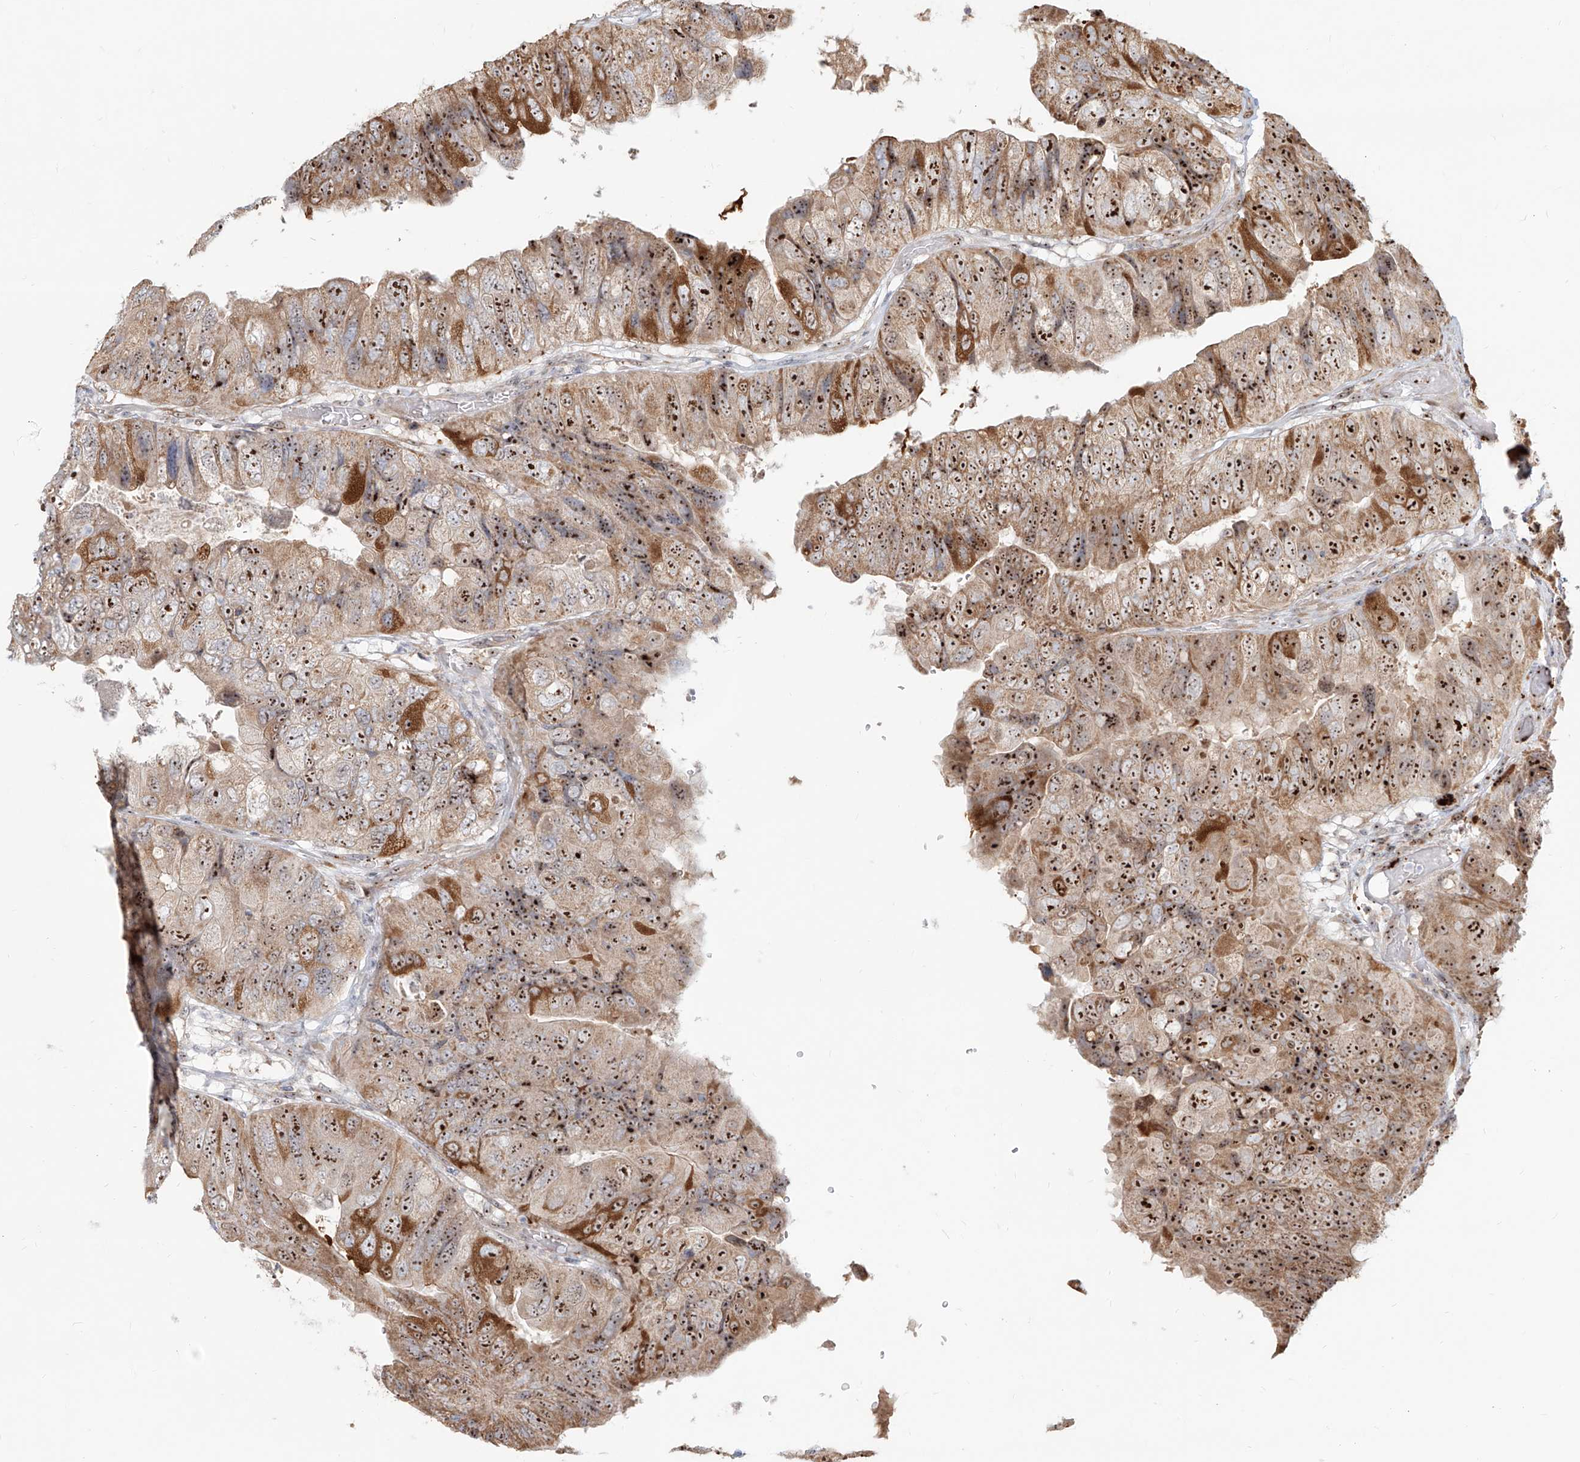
{"staining": {"intensity": "strong", "quantity": ">75%", "location": "cytoplasmic/membranous,nuclear"}, "tissue": "colorectal cancer", "cell_type": "Tumor cells", "image_type": "cancer", "snomed": [{"axis": "morphology", "description": "Adenocarcinoma, NOS"}, {"axis": "topography", "description": "Rectum"}], "caption": "The micrograph displays immunohistochemical staining of colorectal adenocarcinoma. There is strong cytoplasmic/membranous and nuclear staining is appreciated in approximately >75% of tumor cells.", "gene": "BYSL", "patient": {"sex": "male", "age": 63}}